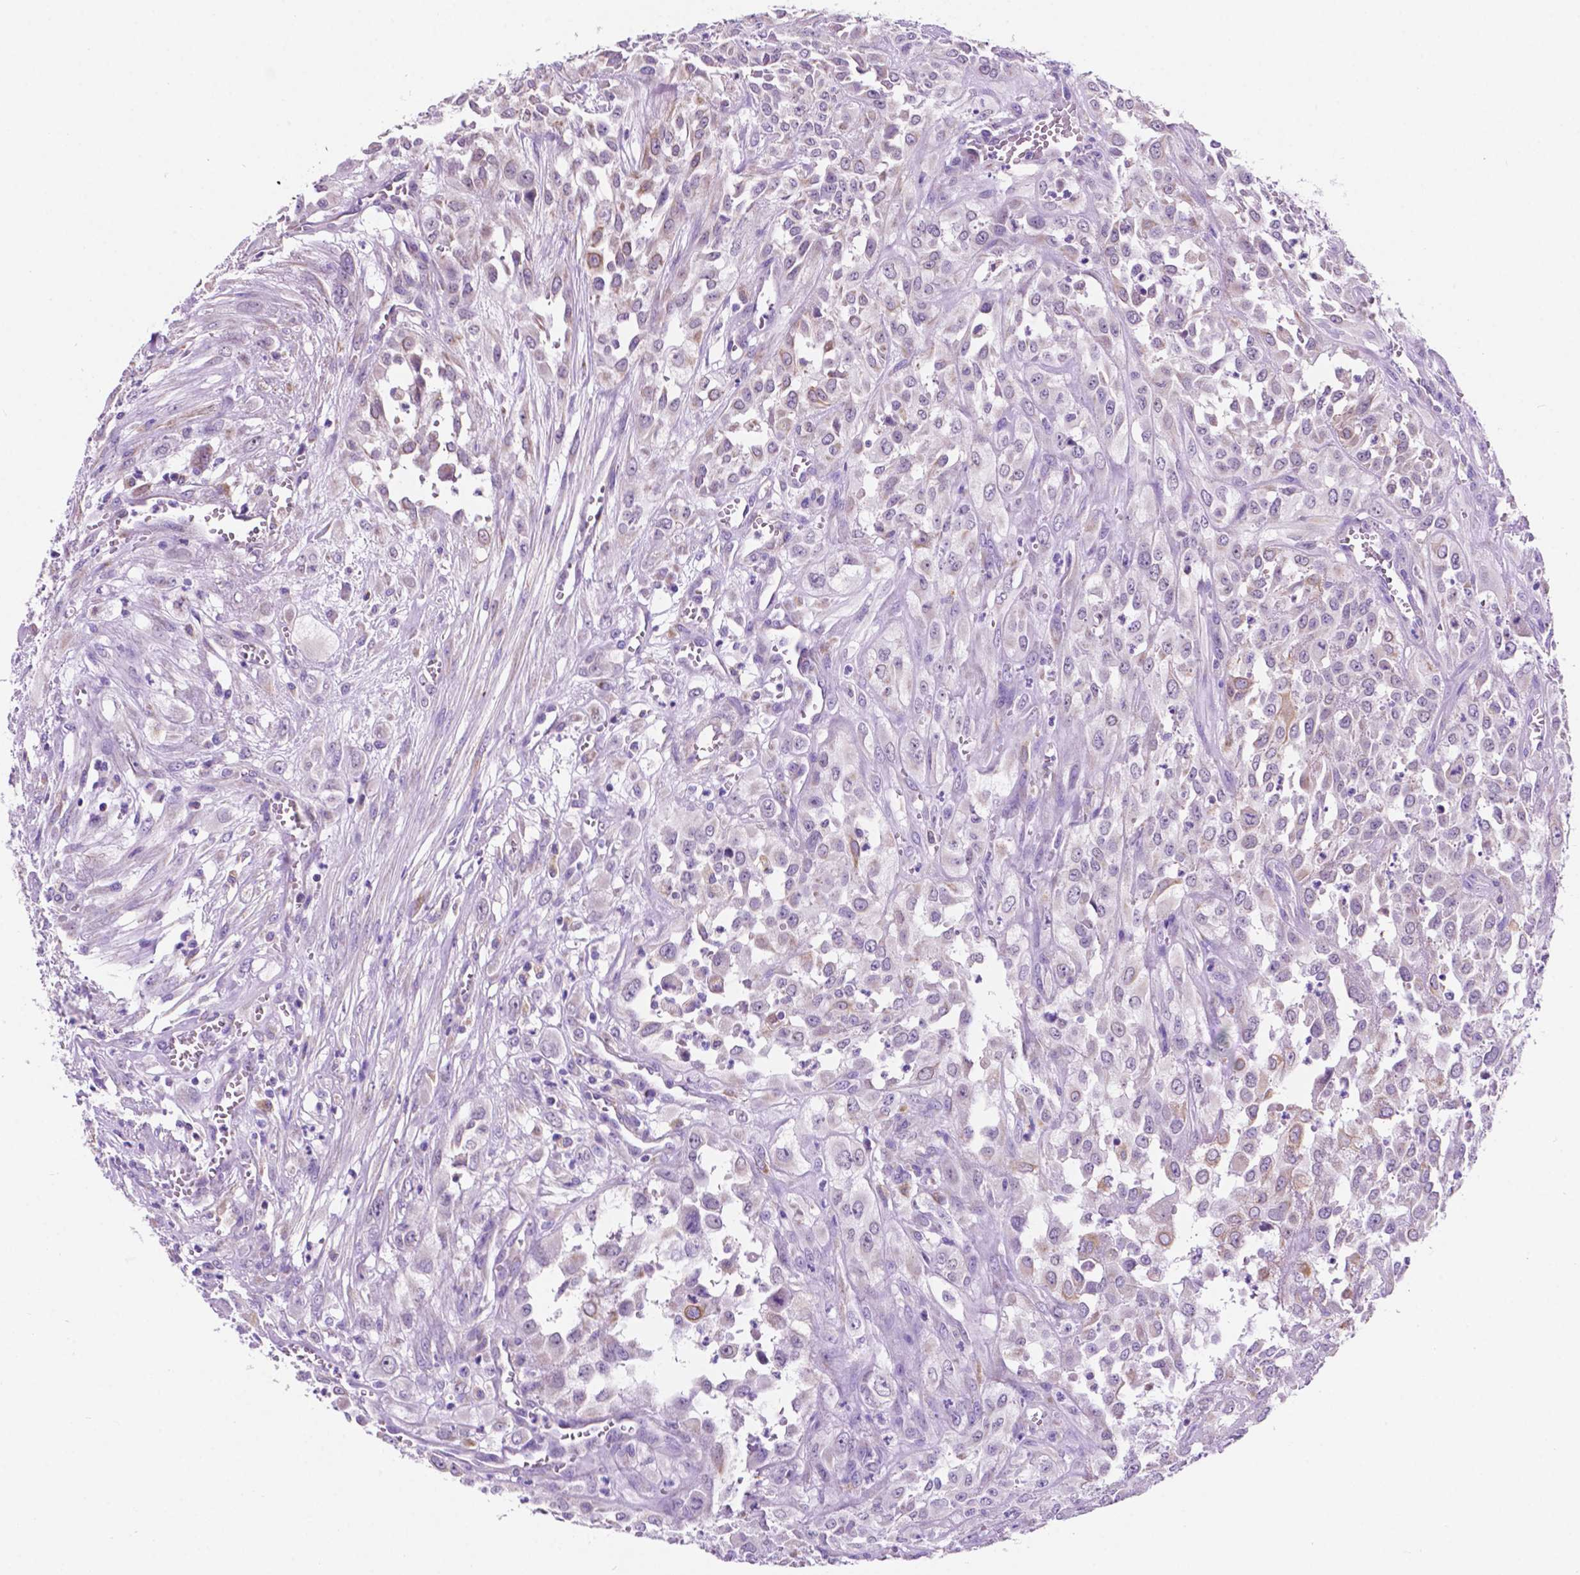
{"staining": {"intensity": "negative", "quantity": "none", "location": "none"}, "tissue": "urothelial cancer", "cell_type": "Tumor cells", "image_type": "cancer", "snomed": [{"axis": "morphology", "description": "Urothelial carcinoma, High grade"}, {"axis": "topography", "description": "Urinary bladder"}], "caption": "This is an IHC photomicrograph of human high-grade urothelial carcinoma. There is no staining in tumor cells.", "gene": "TRPV5", "patient": {"sex": "male", "age": 67}}